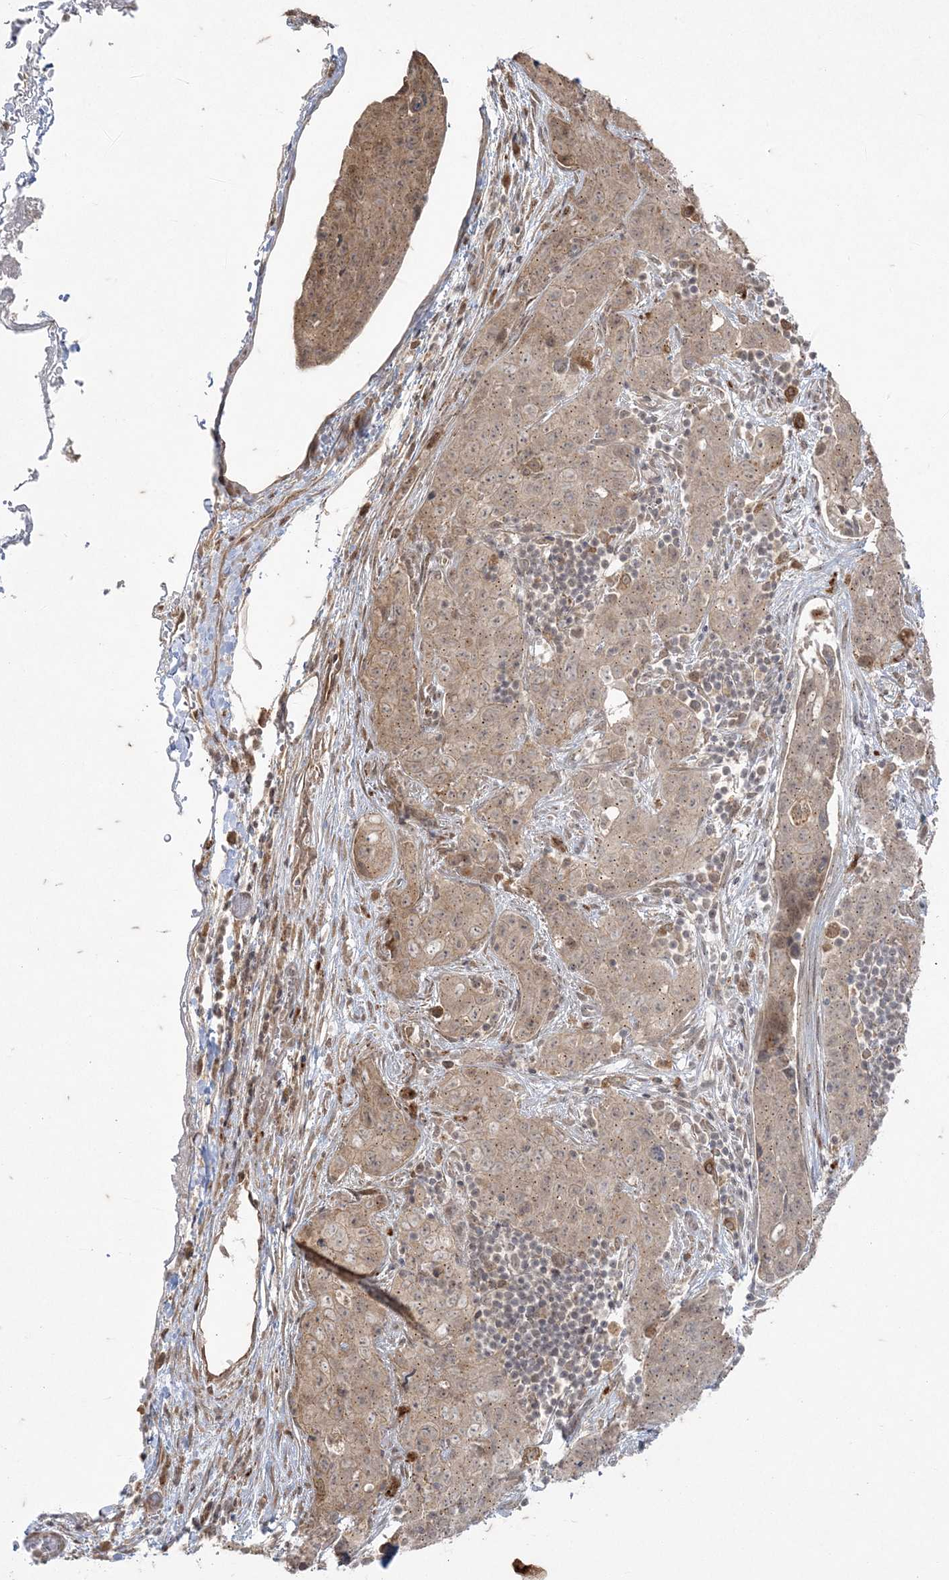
{"staining": {"intensity": "moderate", "quantity": "<25%", "location": "cytoplasmic/membranous"}, "tissue": "stomach cancer", "cell_type": "Tumor cells", "image_type": "cancer", "snomed": [{"axis": "morphology", "description": "Normal tissue, NOS"}, {"axis": "morphology", "description": "Adenocarcinoma, NOS"}, {"axis": "topography", "description": "Lymph node"}, {"axis": "topography", "description": "Stomach"}], "caption": "The image demonstrates immunohistochemical staining of stomach cancer. There is moderate cytoplasmic/membranous positivity is identified in about <25% of tumor cells.", "gene": "RRAS", "patient": {"sex": "male", "age": 48}}